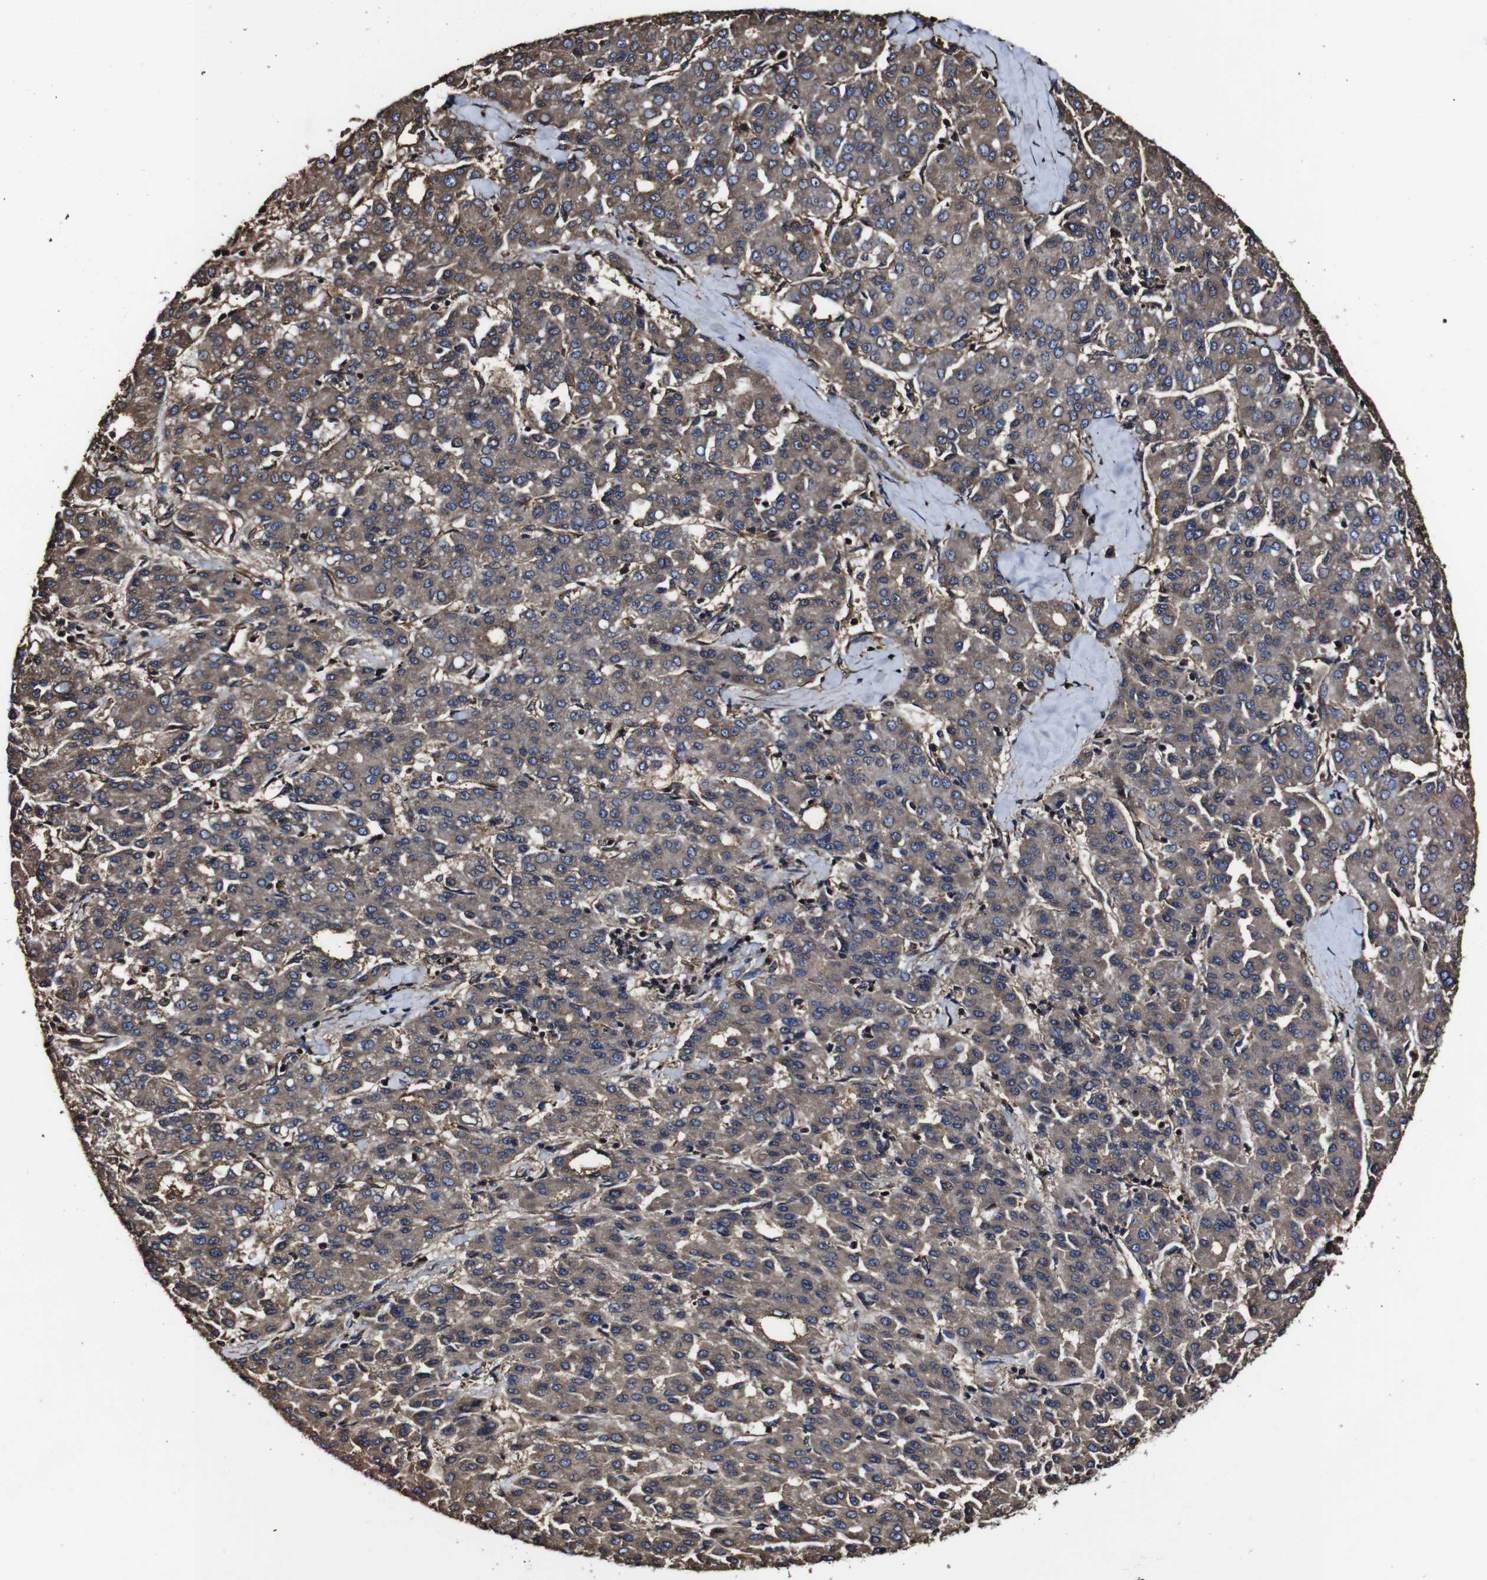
{"staining": {"intensity": "moderate", "quantity": ">75%", "location": "cytoplasmic/membranous"}, "tissue": "liver cancer", "cell_type": "Tumor cells", "image_type": "cancer", "snomed": [{"axis": "morphology", "description": "Carcinoma, Hepatocellular, NOS"}, {"axis": "topography", "description": "Liver"}], "caption": "Moderate cytoplasmic/membranous protein expression is identified in about >75% of tumor cells in liver cancer (hepatocellular carcinoma). The staining was performed using DAB, with brown indicating positive protein expression. Nuclei are stained blue with hematoxylin.", "gene": "MSN", "patient": {"sex": "male", "age": 65}}